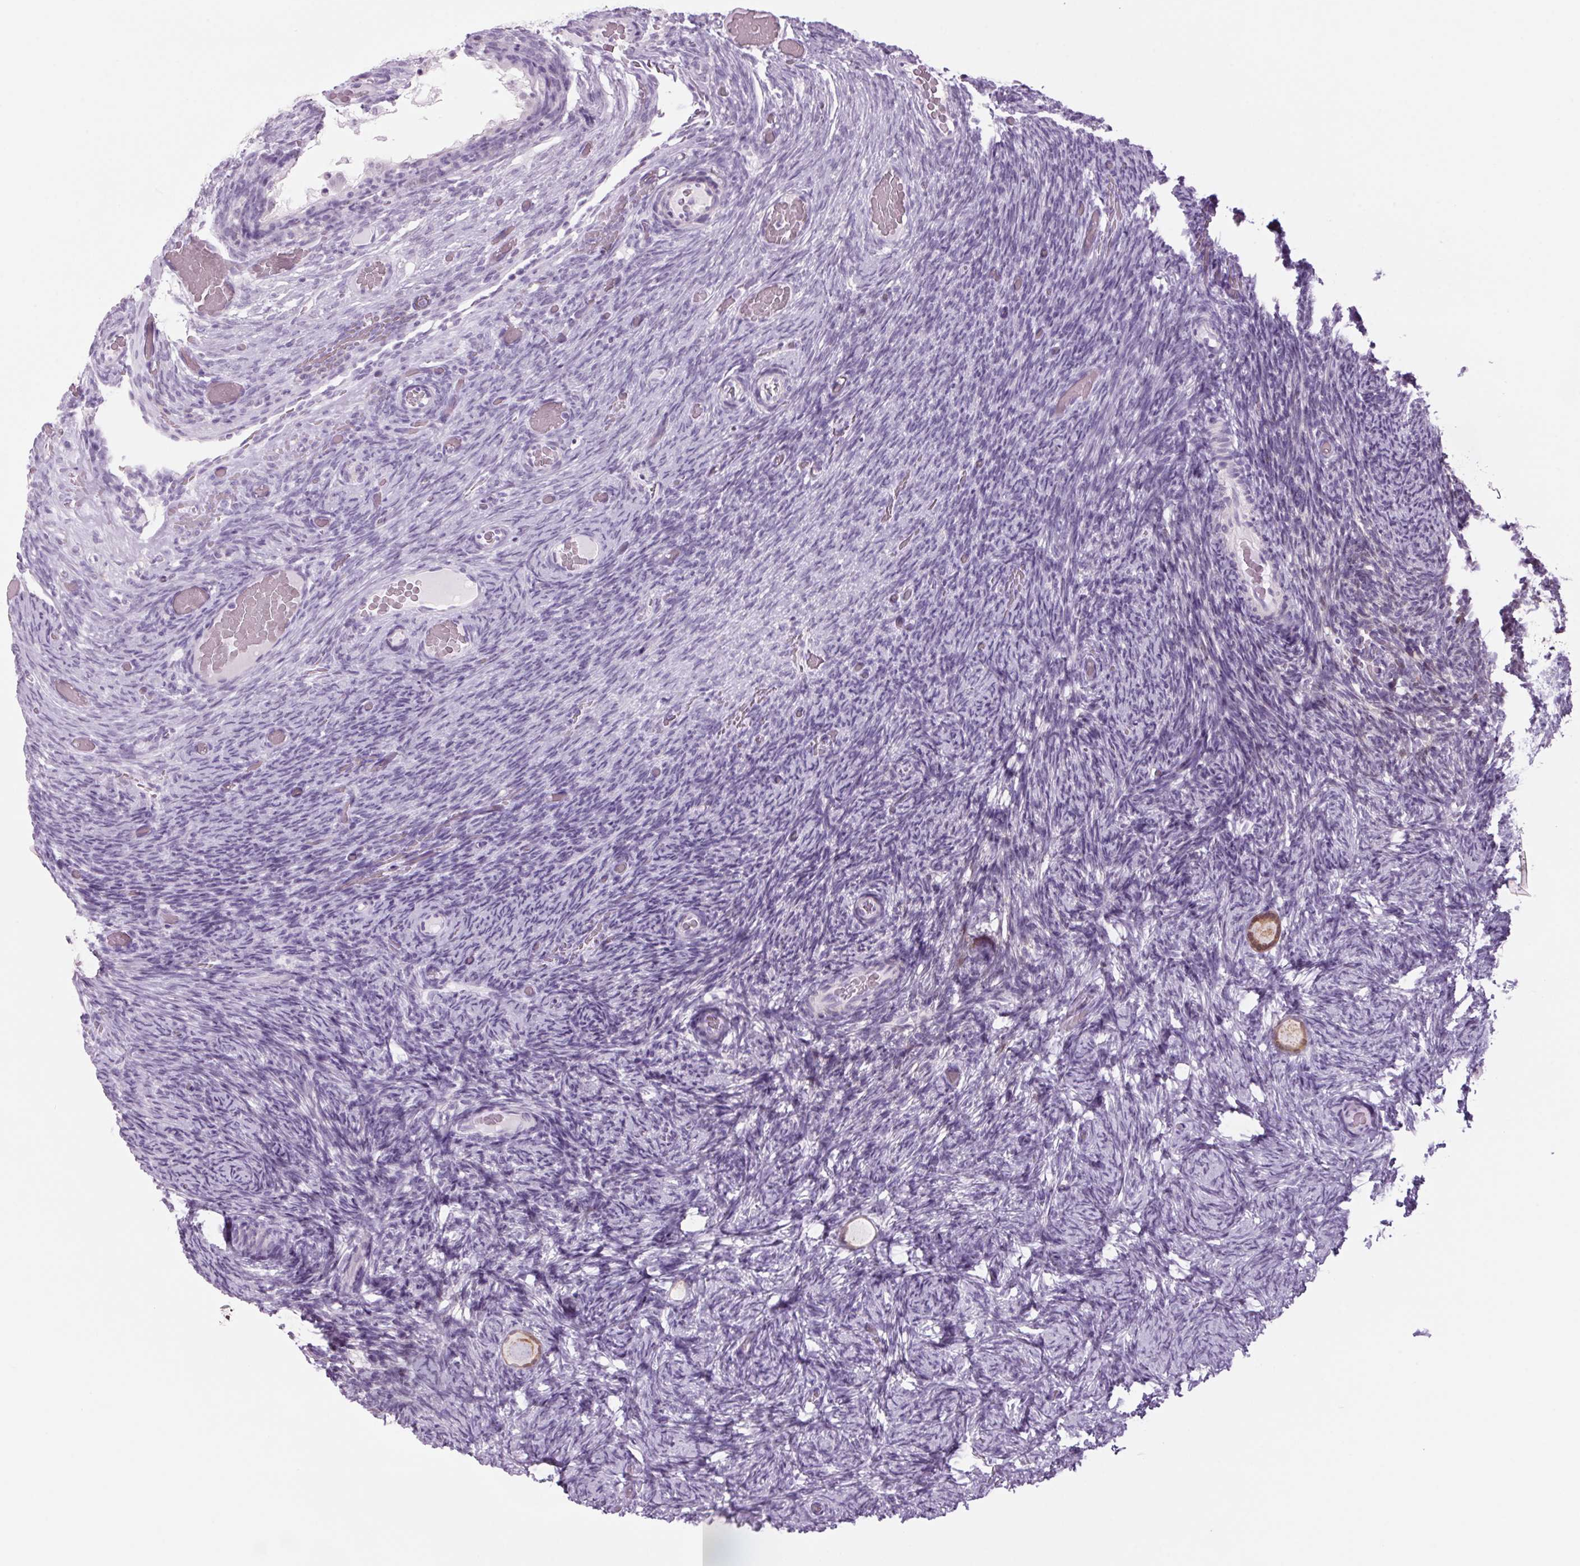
{"staining": {"intensity": "weak", "quantity": "25%-75%", "location": "cytoplasmic/membranous"}, "tissue": "ovary", "cell_type": "Follicle cells", "image_type": "normal", "snomed": [{"axis": "morphology", "description": "Normal tissue, NOS"}, {"axis": "topography", "description": "Ovary"}], "caption": "Protein staining of unremarkable ovary demonstrates weak cytoplasmic/membranous positivity in about 25%-75% of follicle cells.", "gene": "PPP1R1A", "patient": {"sex": "female", "age": 34}}